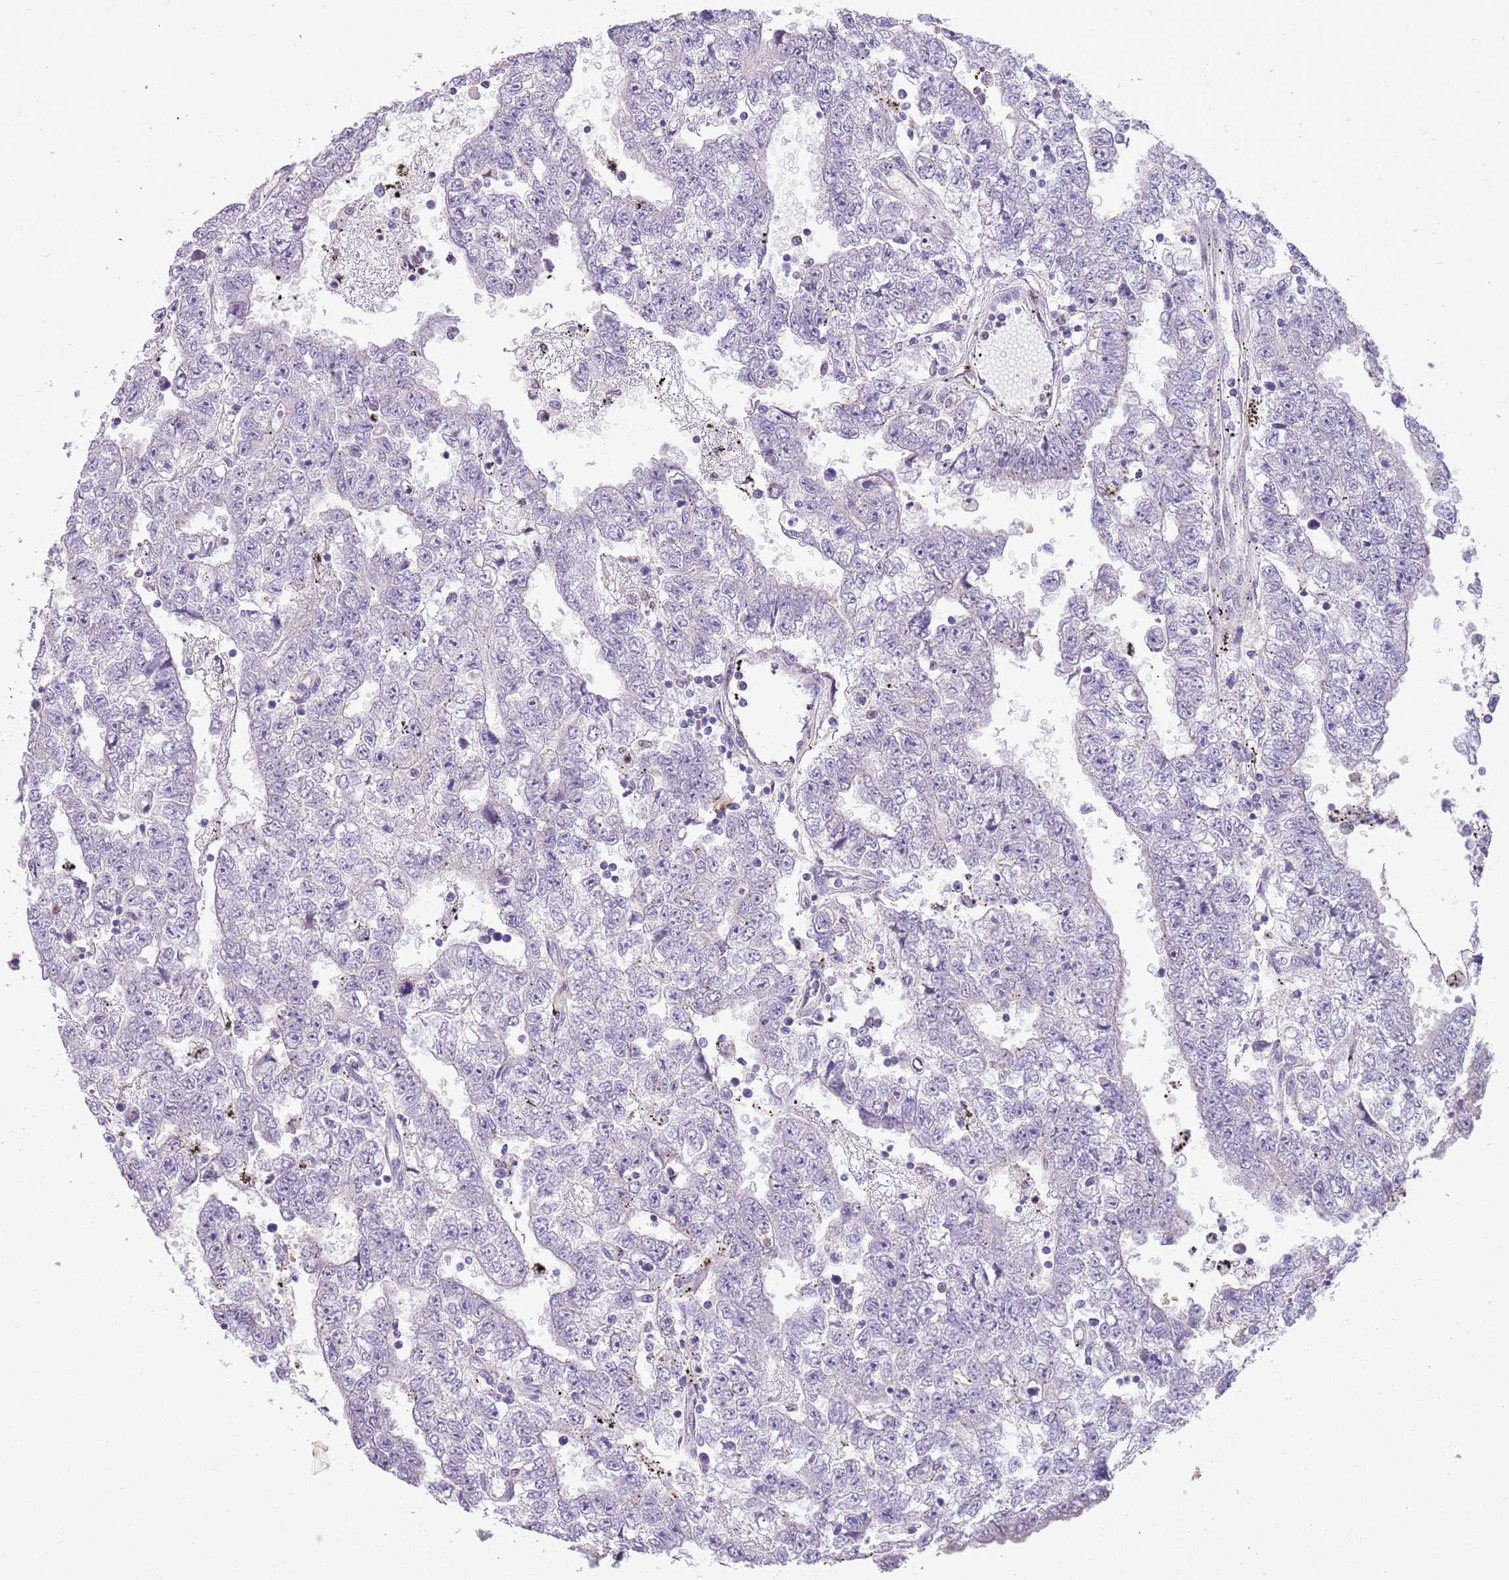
{"staining": {"intensity": "negative", "quantity": "none", "location": "none"}, "tissue": "testis cancer", "cell_type": "Tumor cells", "image_type": "cancer", "snomed": [{"axis": "morphology", "description": "Carcinoma, Embryonal, NOS"}, {"axis": "topography", "description": "Testis"}], "caption": "Micrograph shows no significant protein positivity in tumor cells of testis cancer (embryonal carcinoma).", "gene": "ADCY7", "patient": {"sex": "male", "age": 25}}